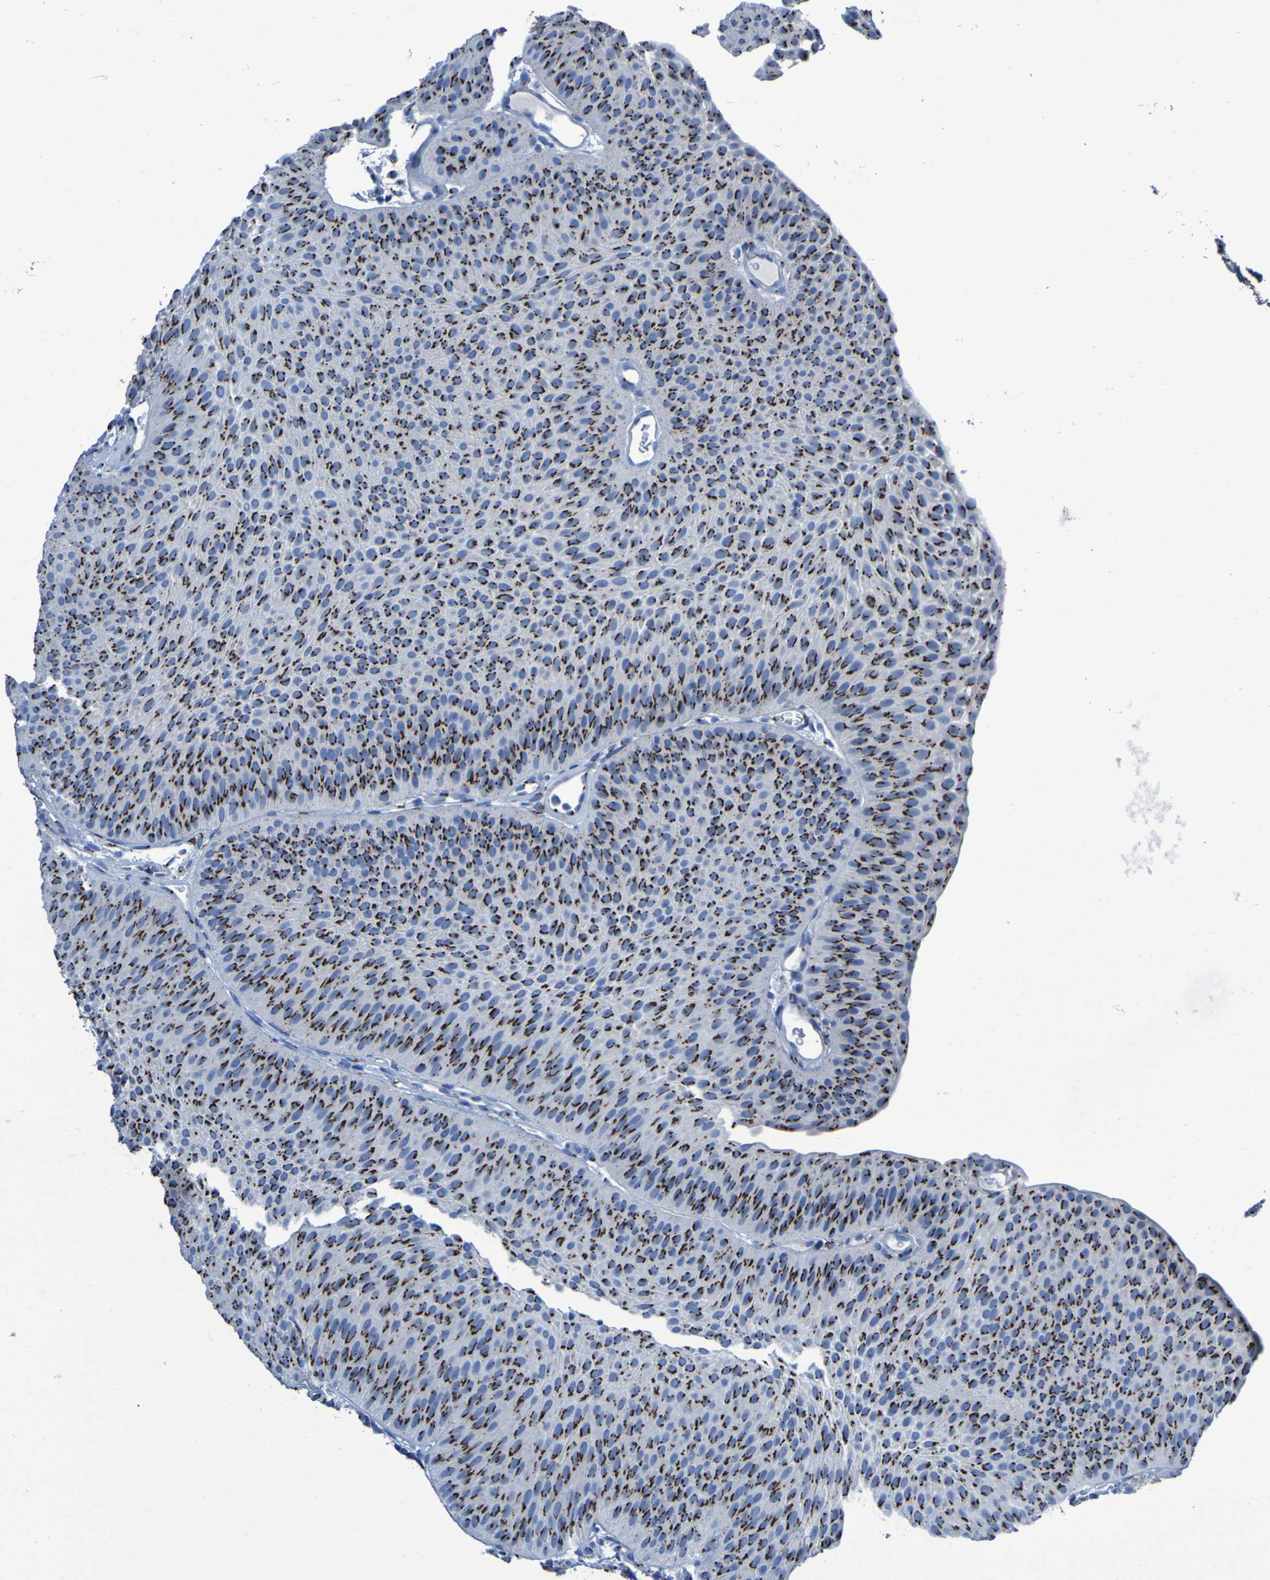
{"staining": {"intensity": "strong", "quantity": ">75%", "location": "cytoplasmic/membranous"}, "tissue": "urothelial cancer", "cell_type": "Tumor cells", "image_type": "cancer", "snomed": [{"axis": "morphology", "description": "Urothelial carcinoma, Low grade"}, {"axis": "topography", "description": "Urinary bladder"}], "caption": "Urothelial cancer tissue reveals strong cytoplasmic/membranous staining in about >75% of tumor cells Immunohistochemistry (ihc) stains the protein in brown and the nuclei are stained blue.", "gene": "GOLM1", "patient": {"sex": "female", "age": 60}}